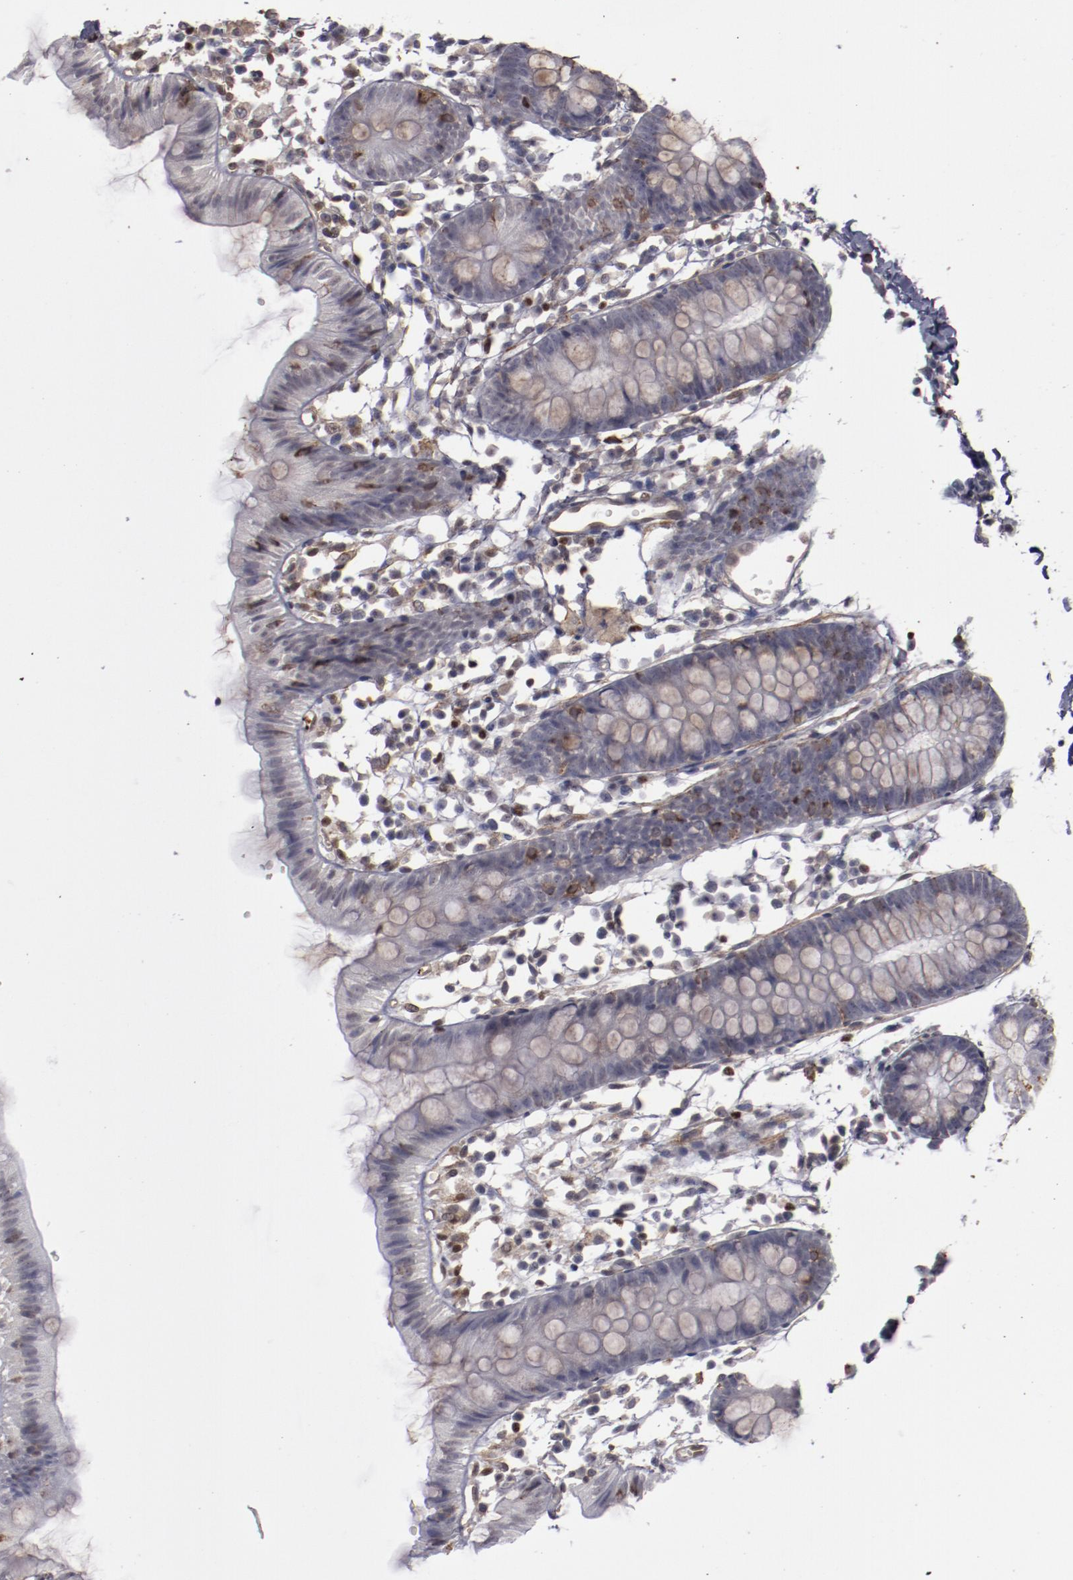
{"staining": {"intensity": "weak", "quantity": "25%-75%", "location": "cytoplasmic/membranous"}, "tissue": "colon", "cell_type": "Endothelial cells", "image_type": "normal", "snomed": [{"axis": "morphology", "description": "Normal tissue, NOS"}, {"axis": "topography", "description": "Colon"}], "caption": "Colon stained for a protein (brown) shows weak cytoplasmic/membranous positive expression in approximately 25%-75% of endothelial cells.", "gene": "LEF1", "patient": {"sex": "male", "age": 14}}